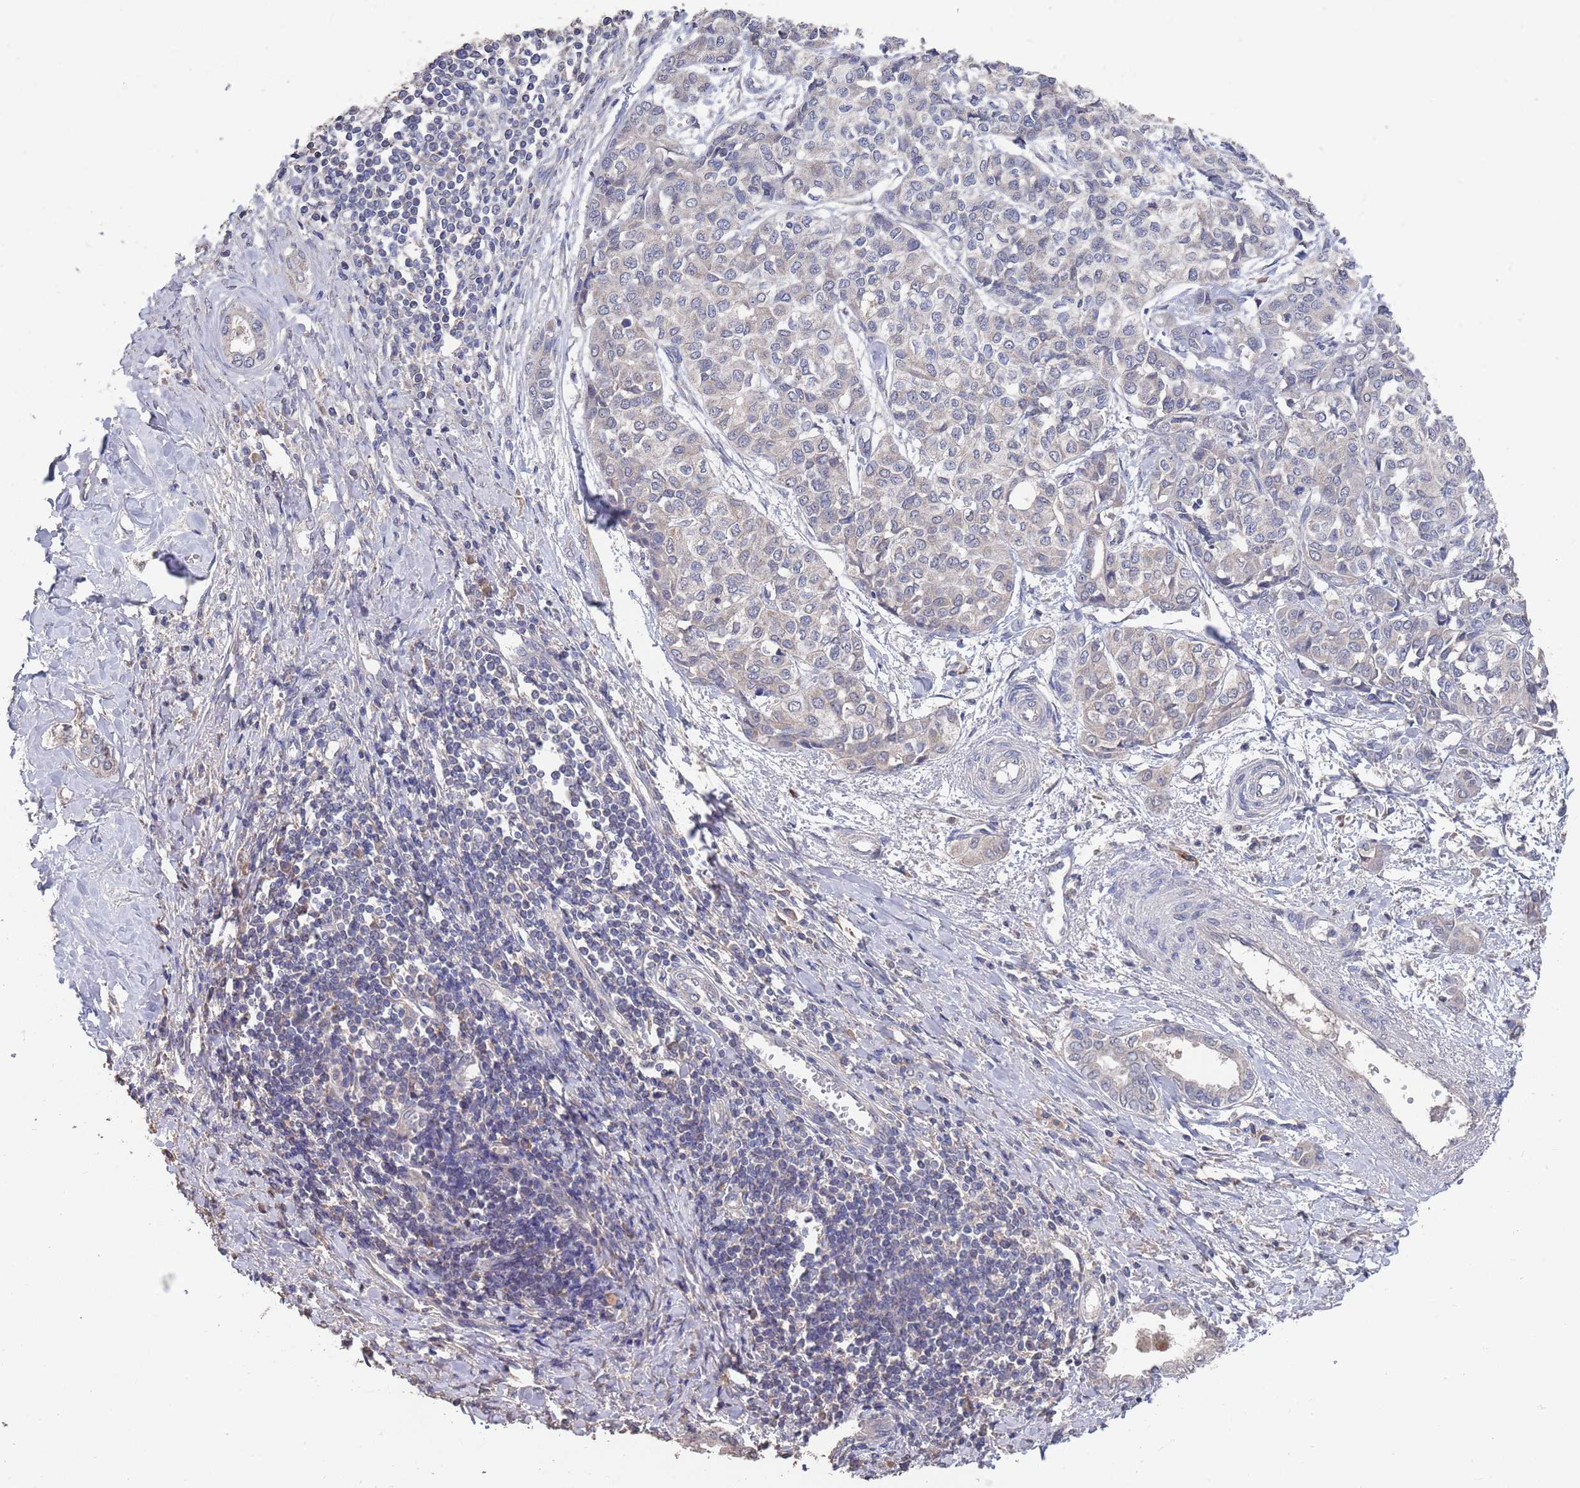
{"staining": {"intensity": "weak", "quantity": "<25%", "location": "cytoplasmic/membranous"}, "tissue": "liver cancer", "cell_type": "Tumor cells", "image_type": "cancer", "snomed": [{"axis": "morphology", "description": "Cholangiocarcinoma"}, {"axis": "topography", "description": "Liver"}], "caption": "This image is of liver cancer stained with immunohistochemistry (IHC) to label a protein in brown with the nuclei are counter-stained blue. There is no staining in tumor cells.", "gene": "BTBD18", "patient": {"sex": "female", "age": 77}}